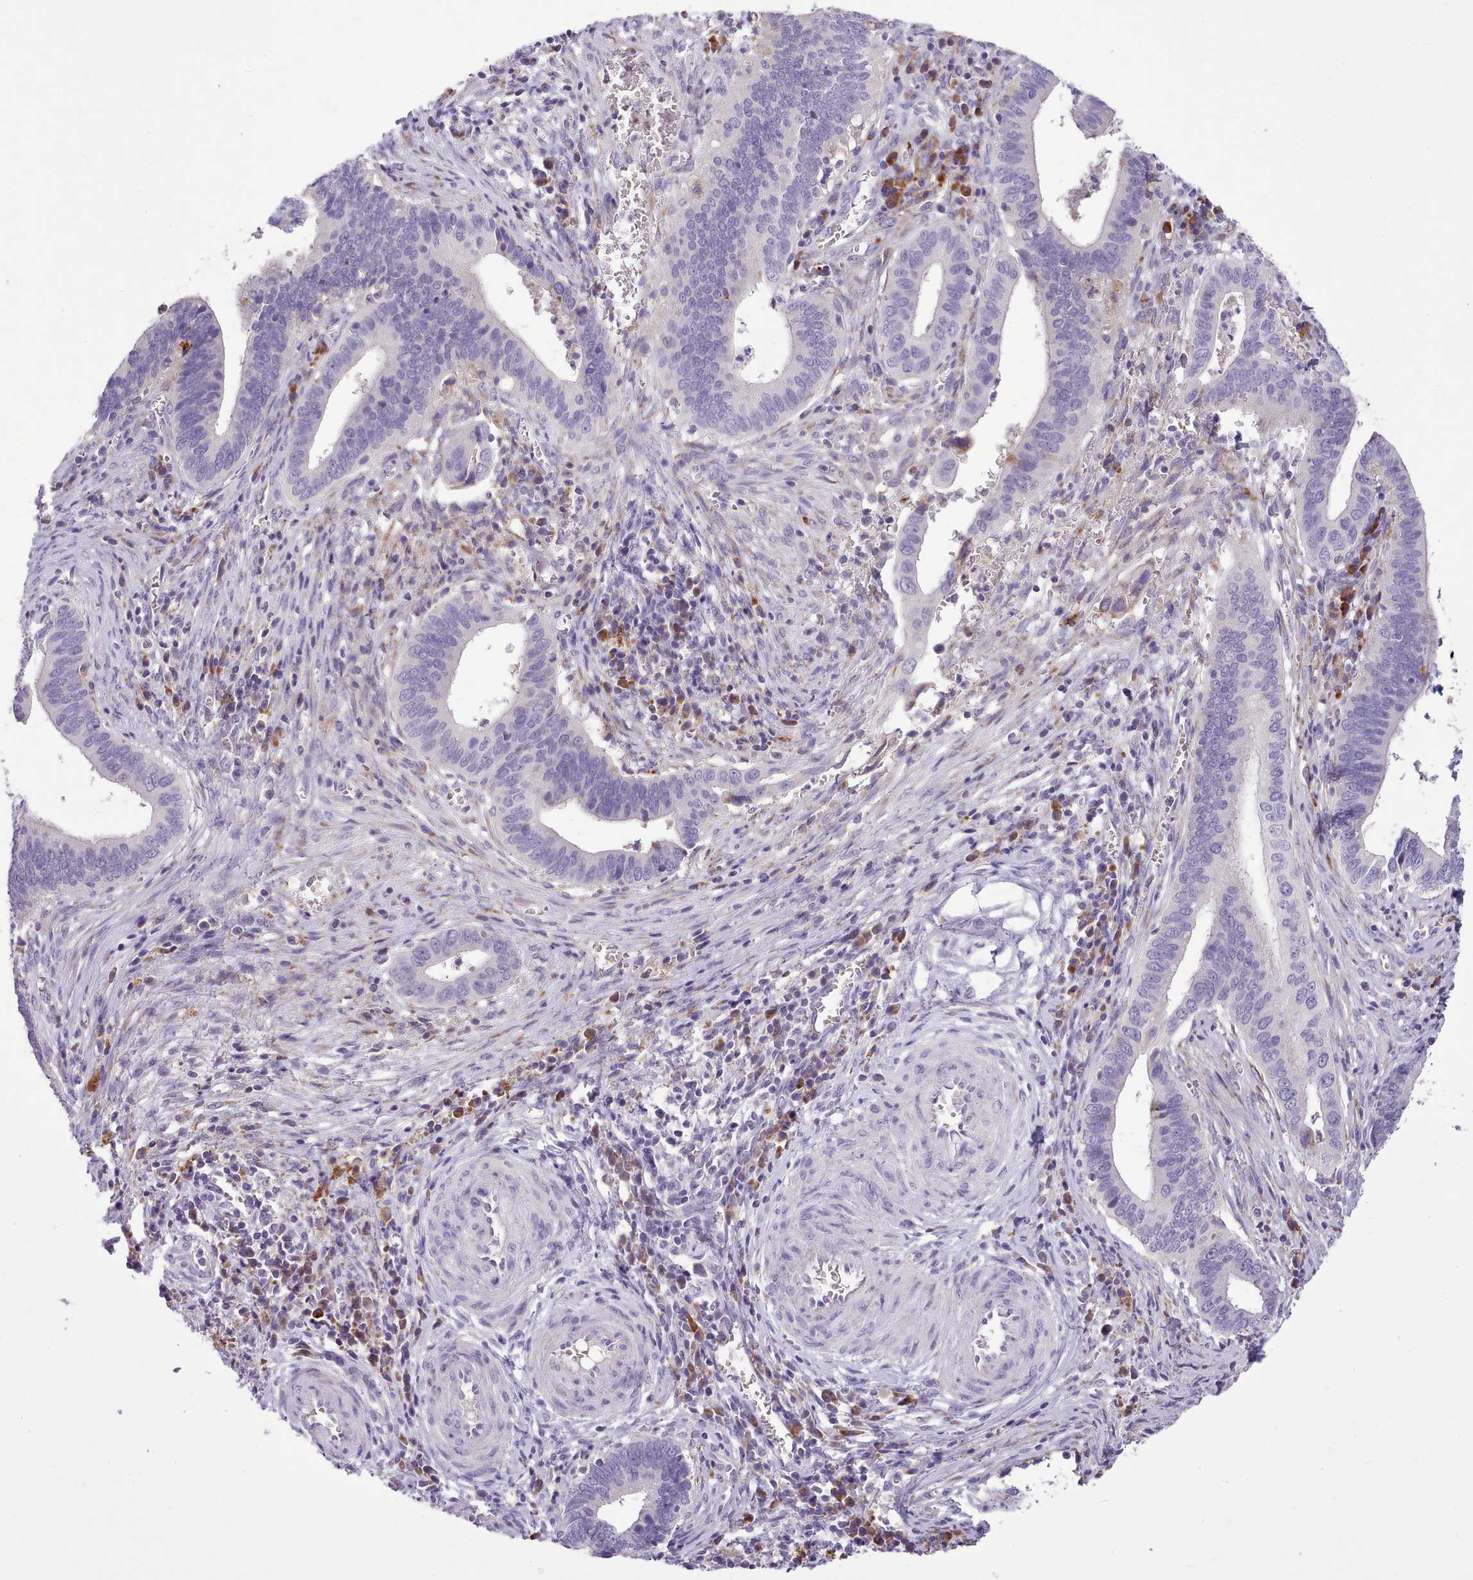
{"staining": {"intensity": "negative", "quantity": "none", "location": "none"}, "tissue": "cervical cancer", "cell_type": "Tumor cells", "image_type": "cancer", "snomed": [{"axis": "morphology", "description": "Adenocarcinoma, NOS"}, {"axis": "topography", "description": "Cervix"}], "caption": "Tumor cells are negative for brown protein staining in cervical adenocarcinoma. Nuclei are stained in blue.", "gene": "FAM83E", "patient": {"sex": "female", "age": 42}}